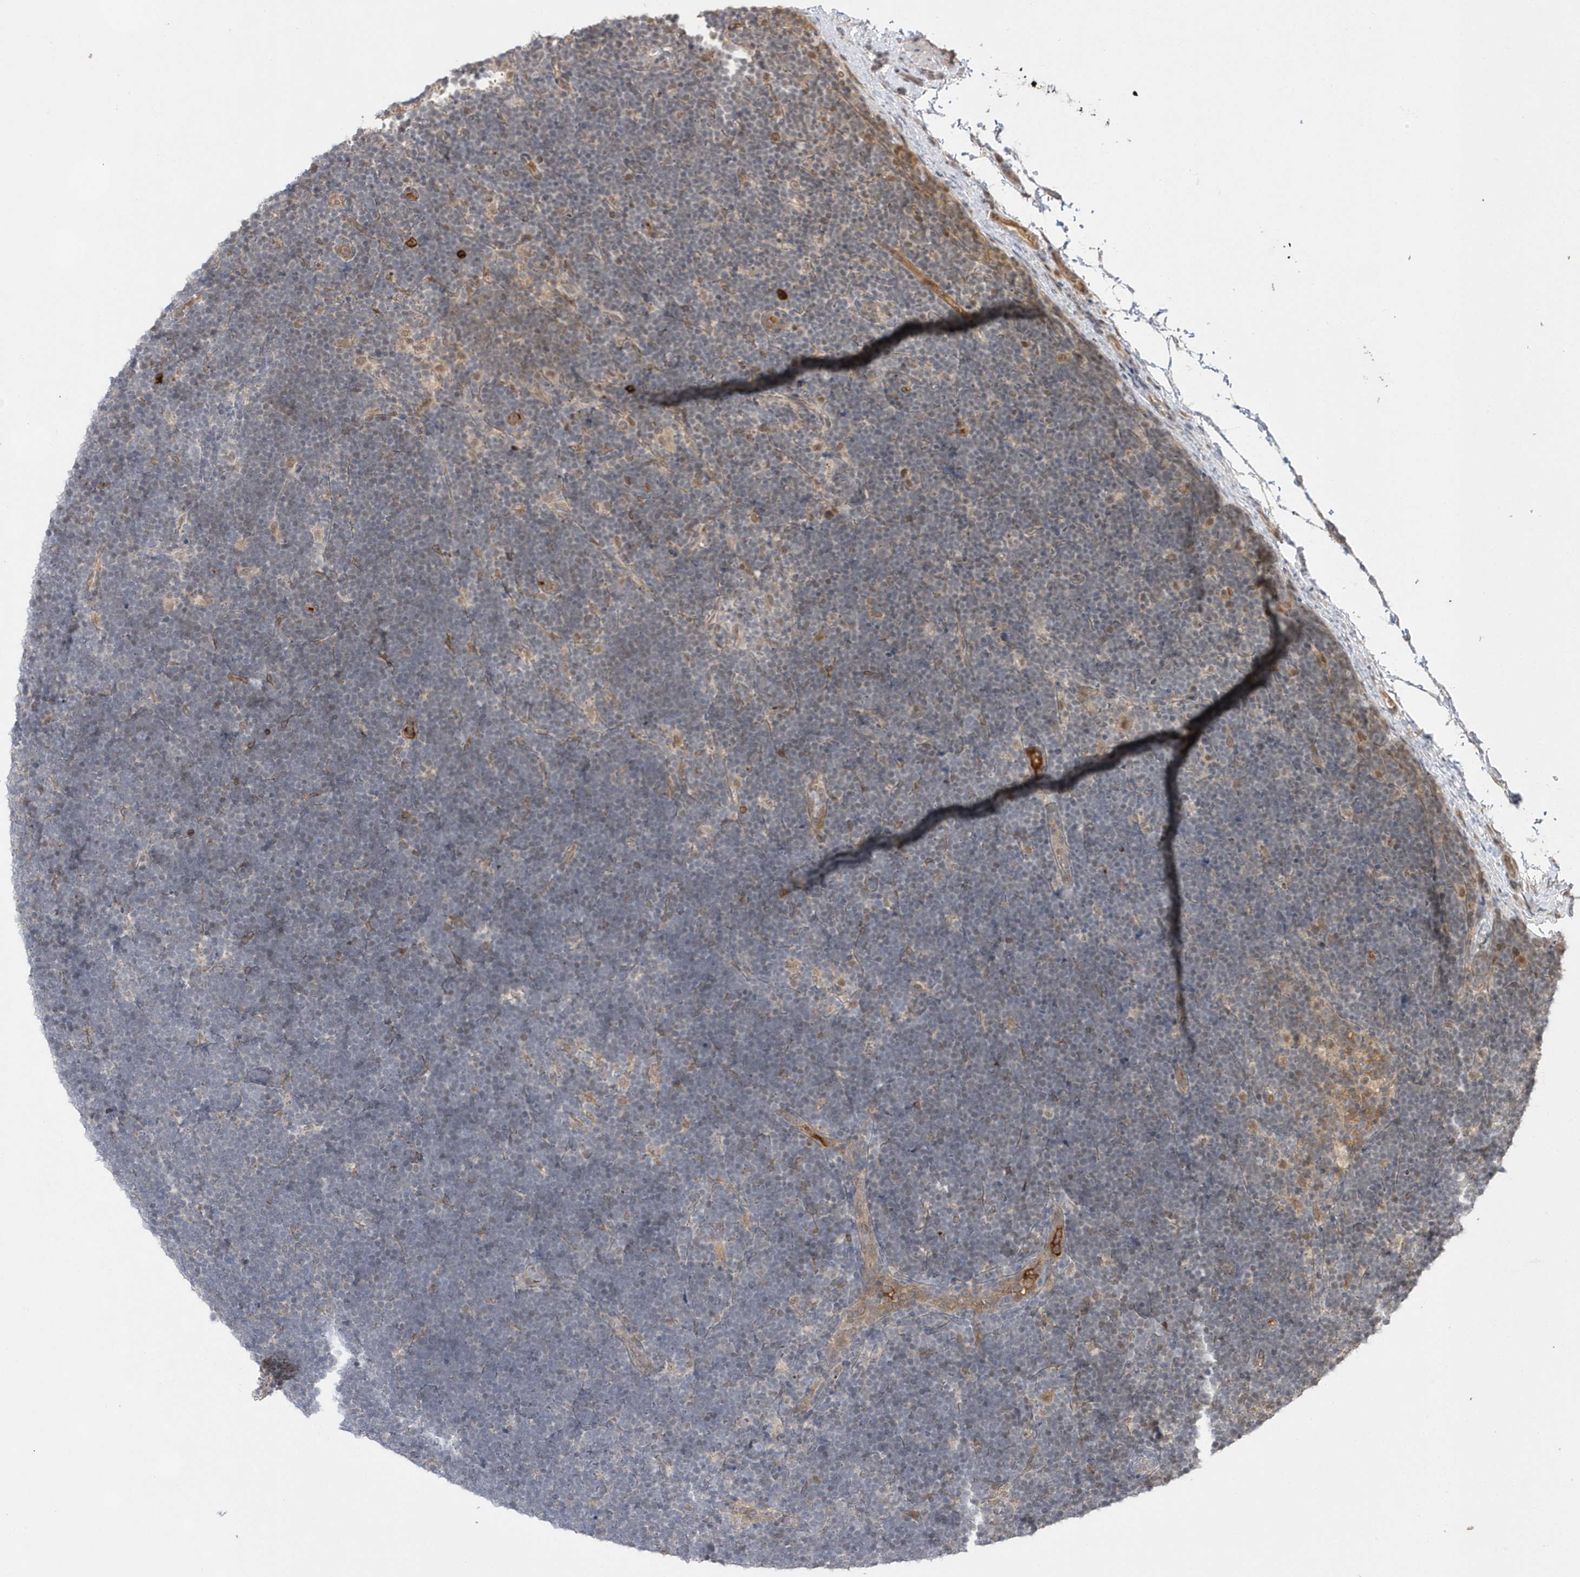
{"staining": {"intensity": "negative", "quantity": "none", "location": "none"}, "tissue": "lymphoma", "cell_type": "Tumor cells", "image_type": "cancer", "snomed": [{"axis": "morphology", "description": "Malignant lymphoma, non-Hodgkin's type, High grade"}, {"axis": "topography", "description": "Lymph node"}], "caption": "High magnification brightfield microscopy of high-grade malignant lymphoma, non-Hodgkin's type stained with DAB (3,3'-diaminobenzidine) (brown) and counterstained with hematoxylin (blue): tumor cells show no significant expression.", "gene": "TMEM132B", "patient": {"sex": "male", "age": 13}}